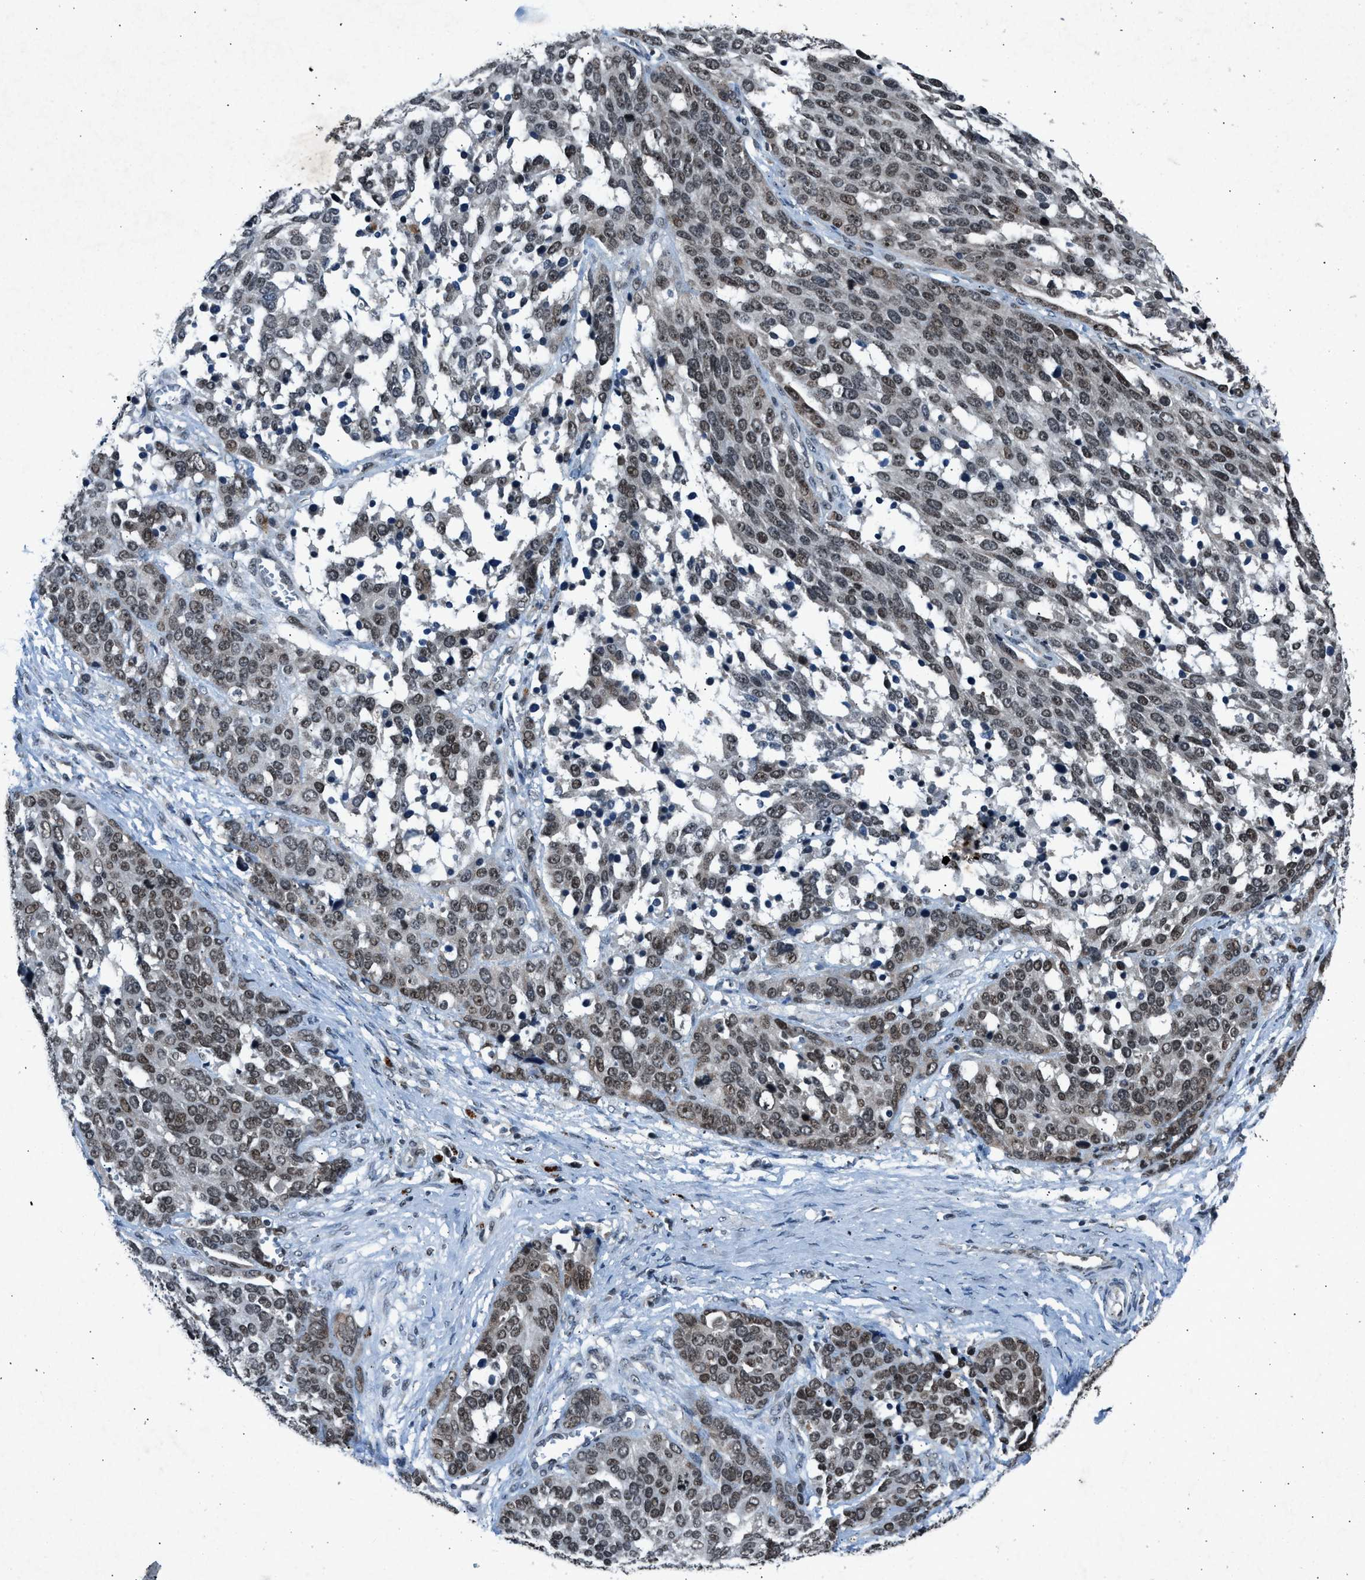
{"staining": {"intensity": "moderate", "quantity": ">75%", "location": "nuclear"}, "tissue": "ovarian cancer", "cell_type": "Tumor cells", "image_type": "cancer", "snomed": [{"axis": "morphology", "description": "Cystadenocarcinoma, serous, NOS"}, {"axis": "topography", "description": "Ovary"}], "caption": "Immunohistochemical staining of serous cystadenocarcinoma (ovarian) shows moderate nuclear protein staining in approximately >75% of tumor cells.", "gene": "ADCY1", "patient": {"sex": "female", "age": 44}}